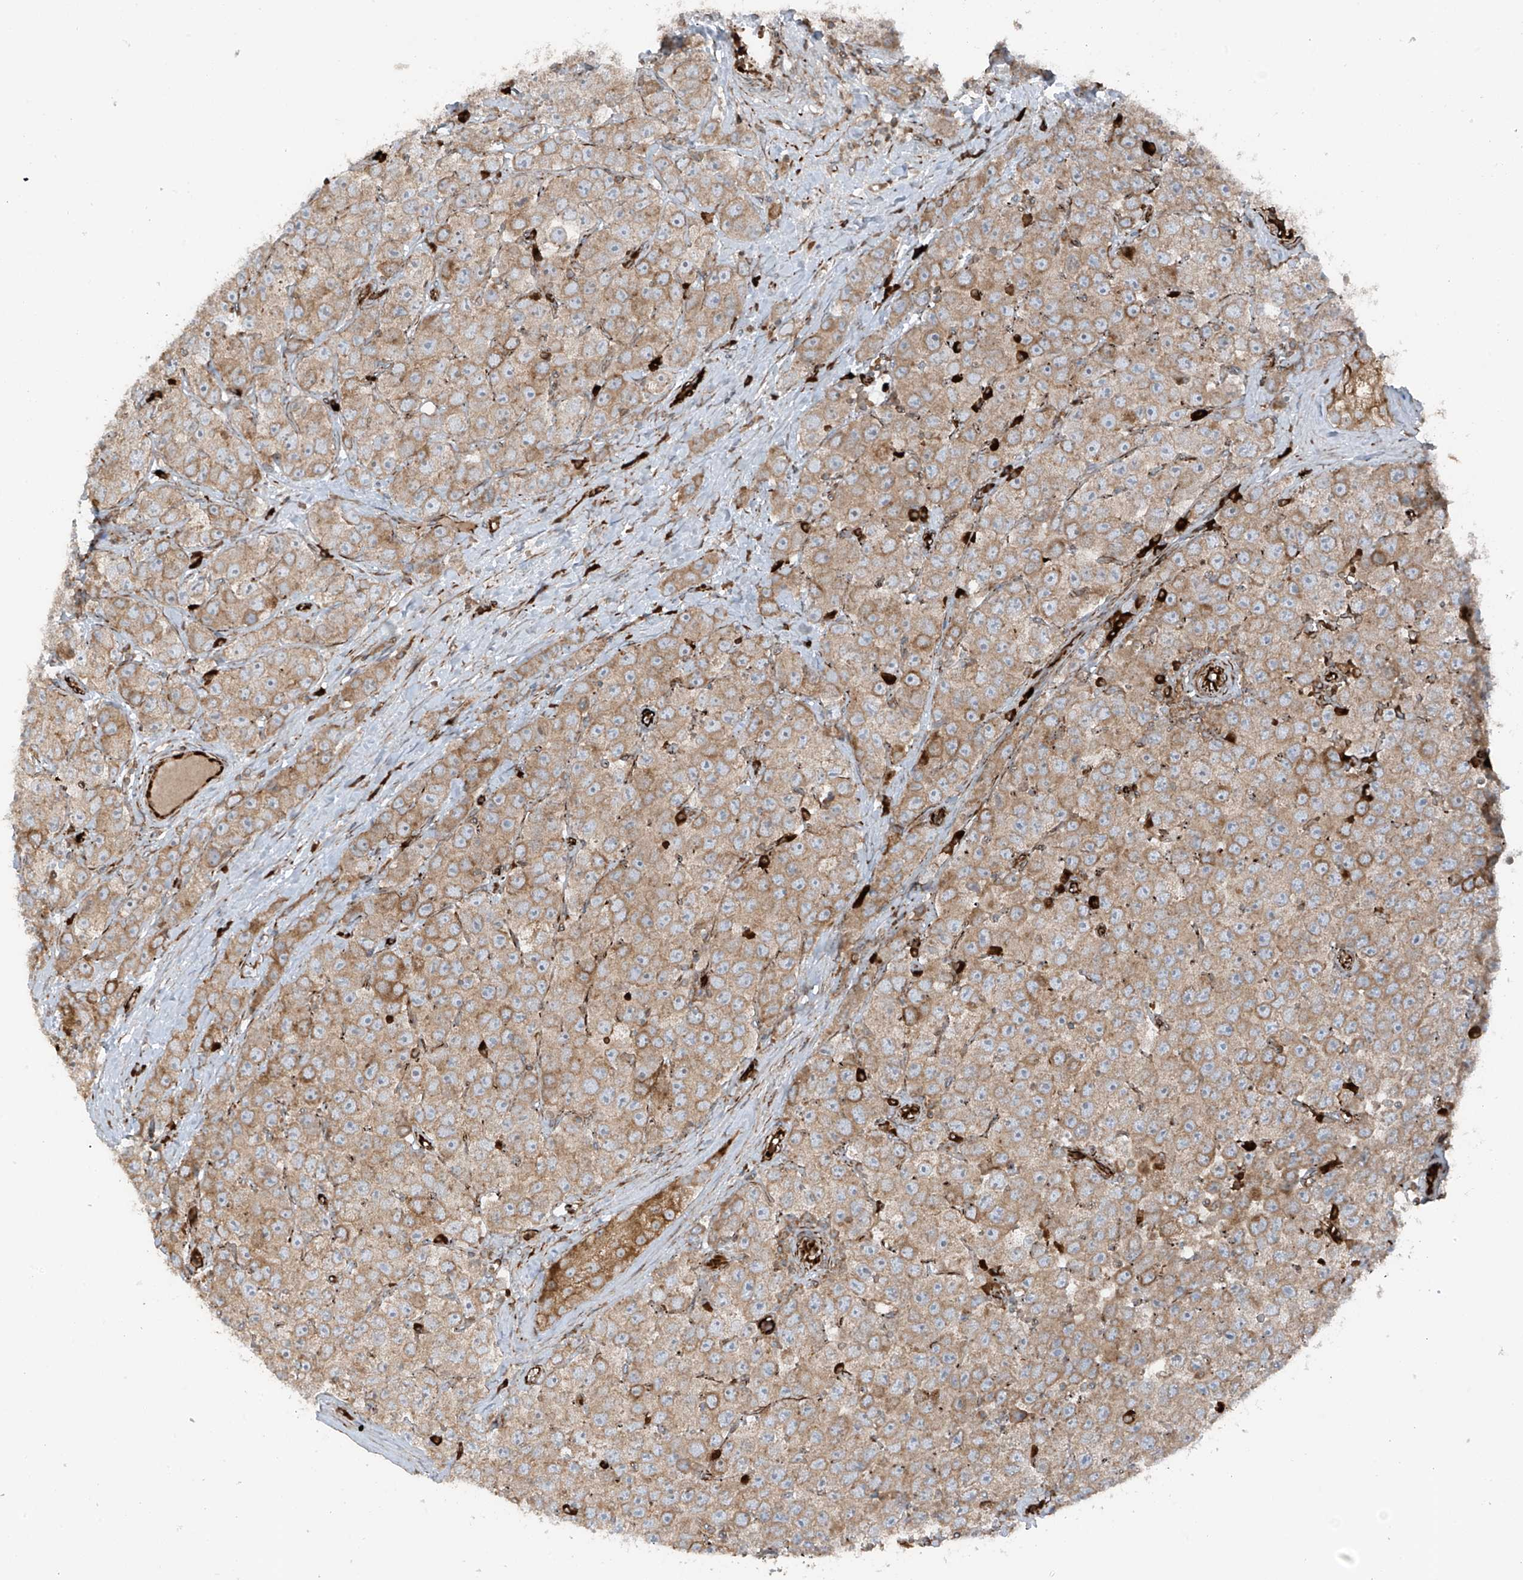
{"staining": {"intensity": "moderate", "quantity": ">75%", "location": "cytoplasmic/membranous"}, "tissue": "testis cancer", "cell_type": "Tumor cells", "image_type": "cancer", "snomed": [{"axis": "morphology", "description": "Seminoma, NOS"}, {"axis": "topography", "description": "Testis"}], "caption": "Human testis seminoma stained with a brown dye displays moderate cytoplasmic/membranous positive staining in about >75% of tumor cells.", "gene": "ERLEC1", "patient": {"sex": "male", "age": 28}}